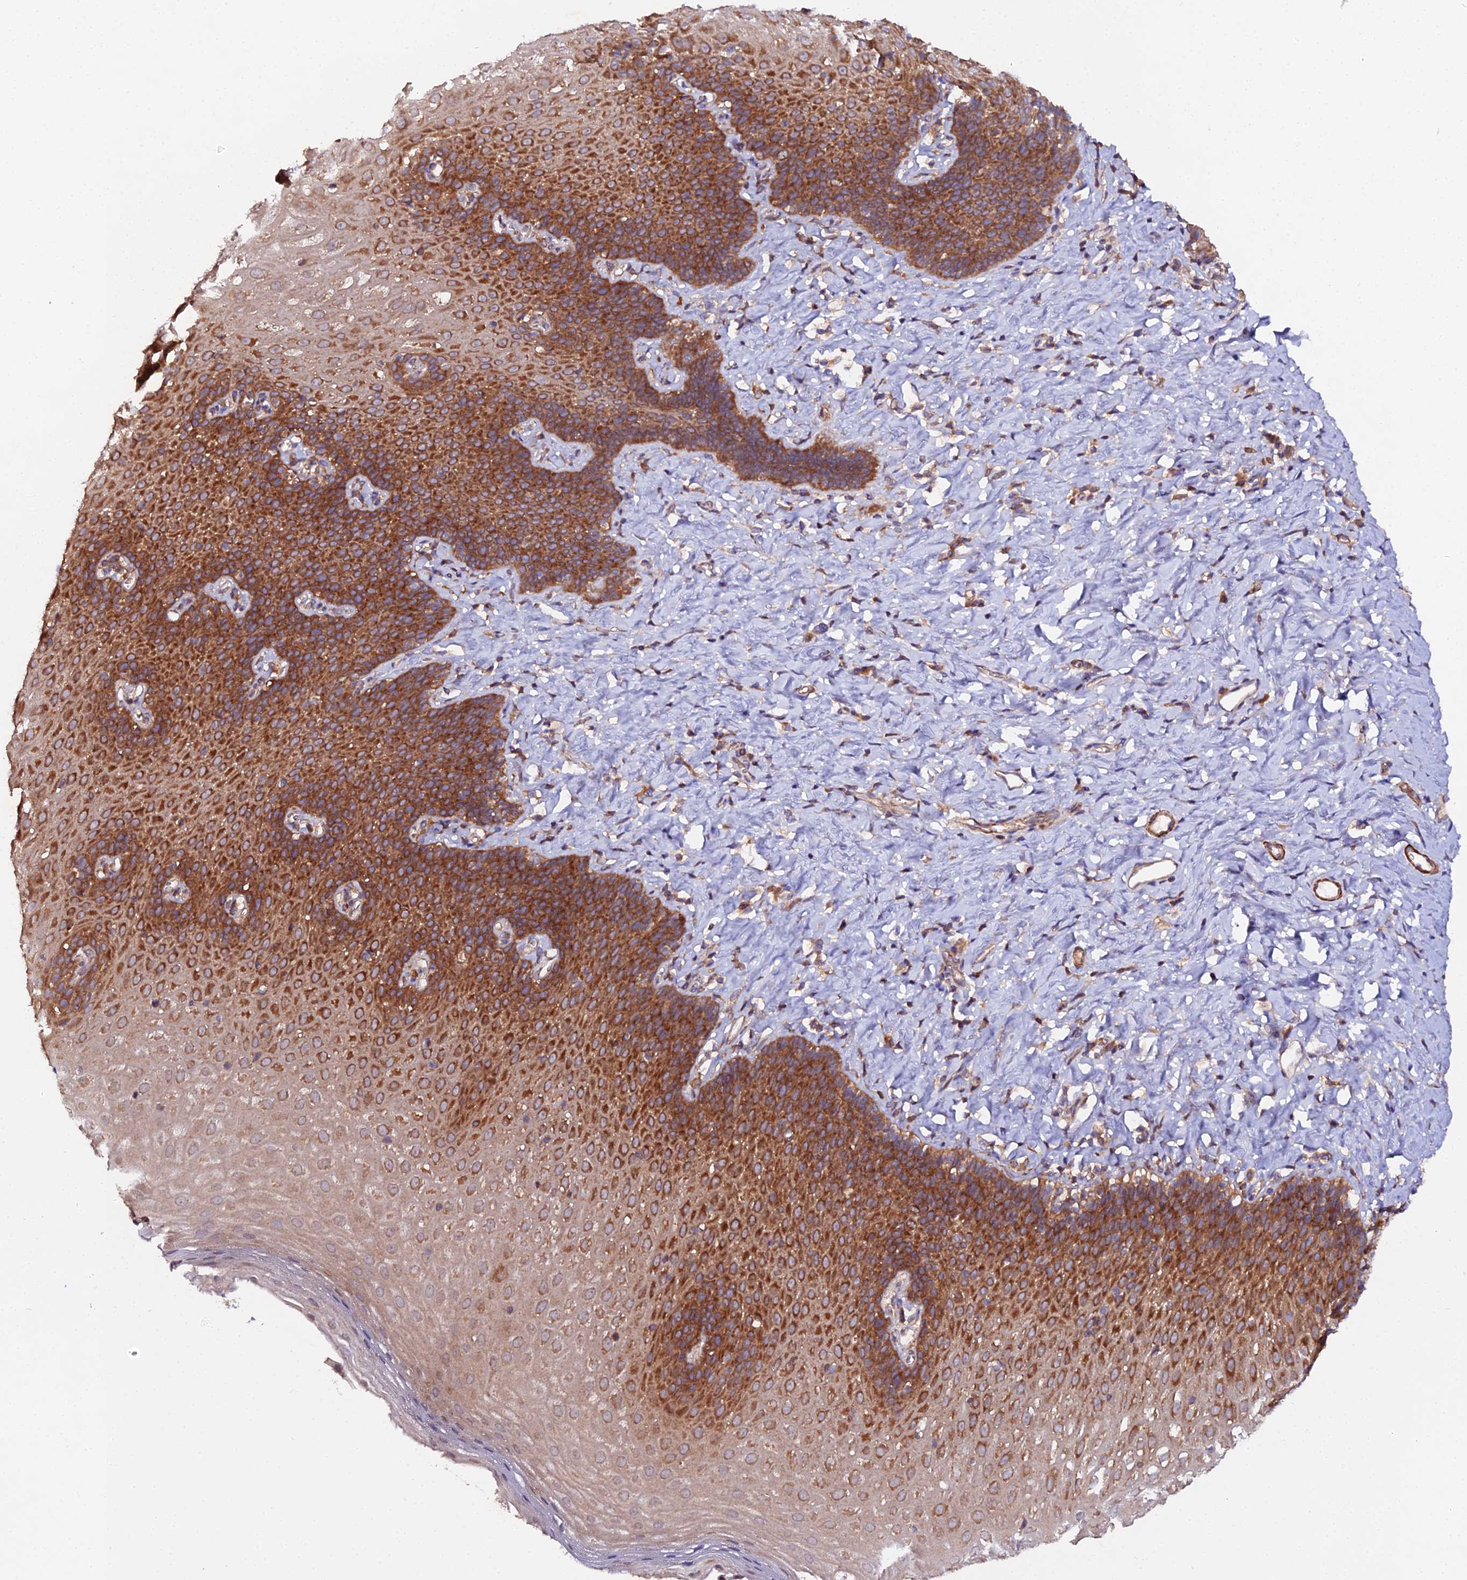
{"staining": {"intensity": "strong", "quantity": "25%-75%", "location": "cytoplasmic/membranous"}, "tissue": "esophagus", "cell_type": "Squamous epithelial cells", "image_type": "normal", "snomed": [{"axis": "morphology", "description": "Normal tissue, NOS"}, {"axis": "topography", "description": "Esophagus"}], "caption": "The micrograph shows immunohistochemical staining of unremarkable esophagus. There is strong cytoplasmic/membranous staining is appreciated in approximately 25%-75% of squamous epithelial cells.", "gene": "TRIM26", "patient": {"sex": "female", "age": 61}}